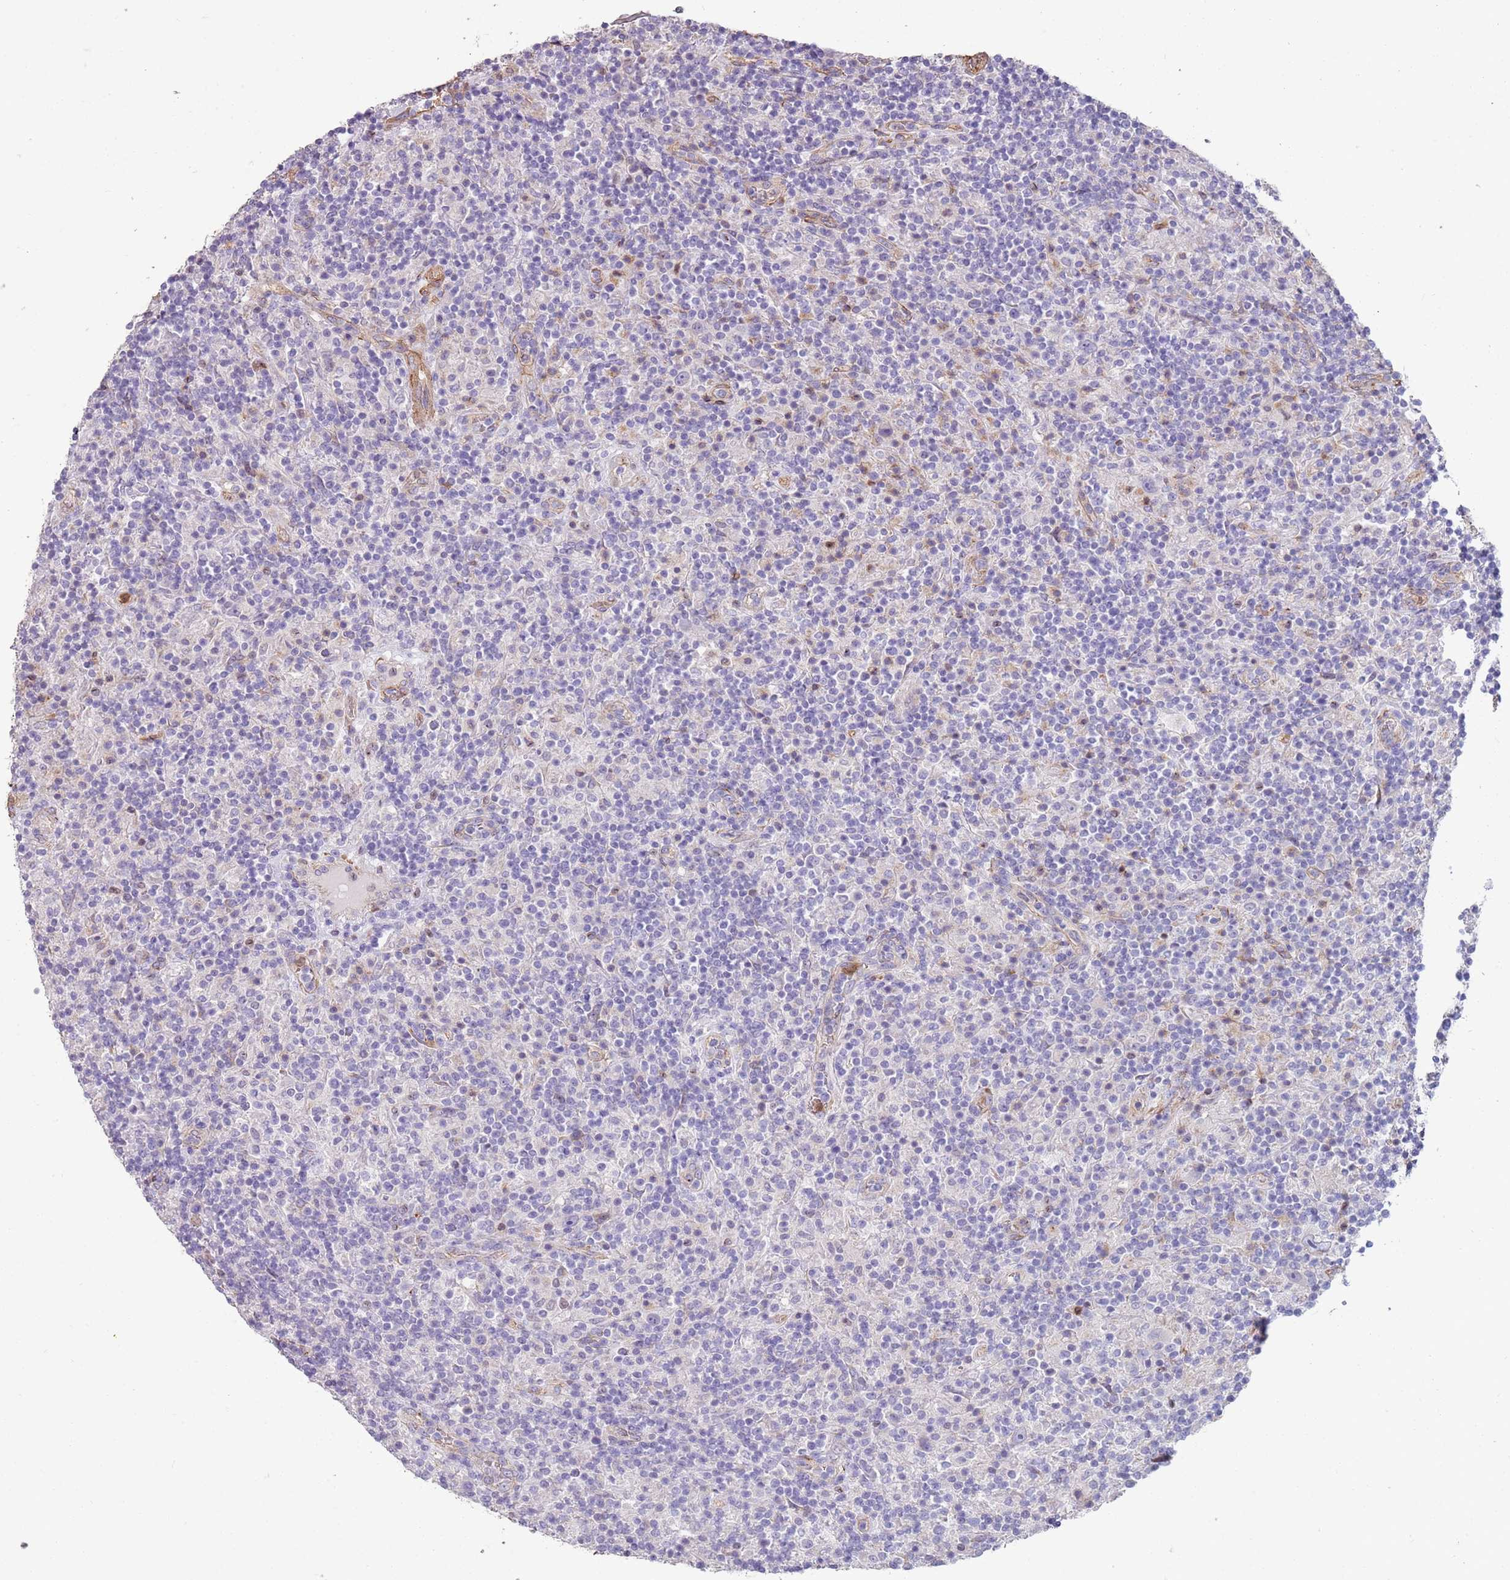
{"staining": {"intensity": "negative", "quantity": "none", "location": "none"}, "tissue": "lymphoma", "cell_type": "Tumor cells", "image_type": "cancer", "snomed": [{"axis": "morphology", "description": "Hodgkin's disease, NOS"}, {"axis": "topography", "description": "Lymph node"}], "caption": "IHC histopathology image of human lymphoma stained for a protein (brown), which displays no staining in tumor cells.", "gene": "PHLPP2", "patient": {"sex": "male", "age": 70}}